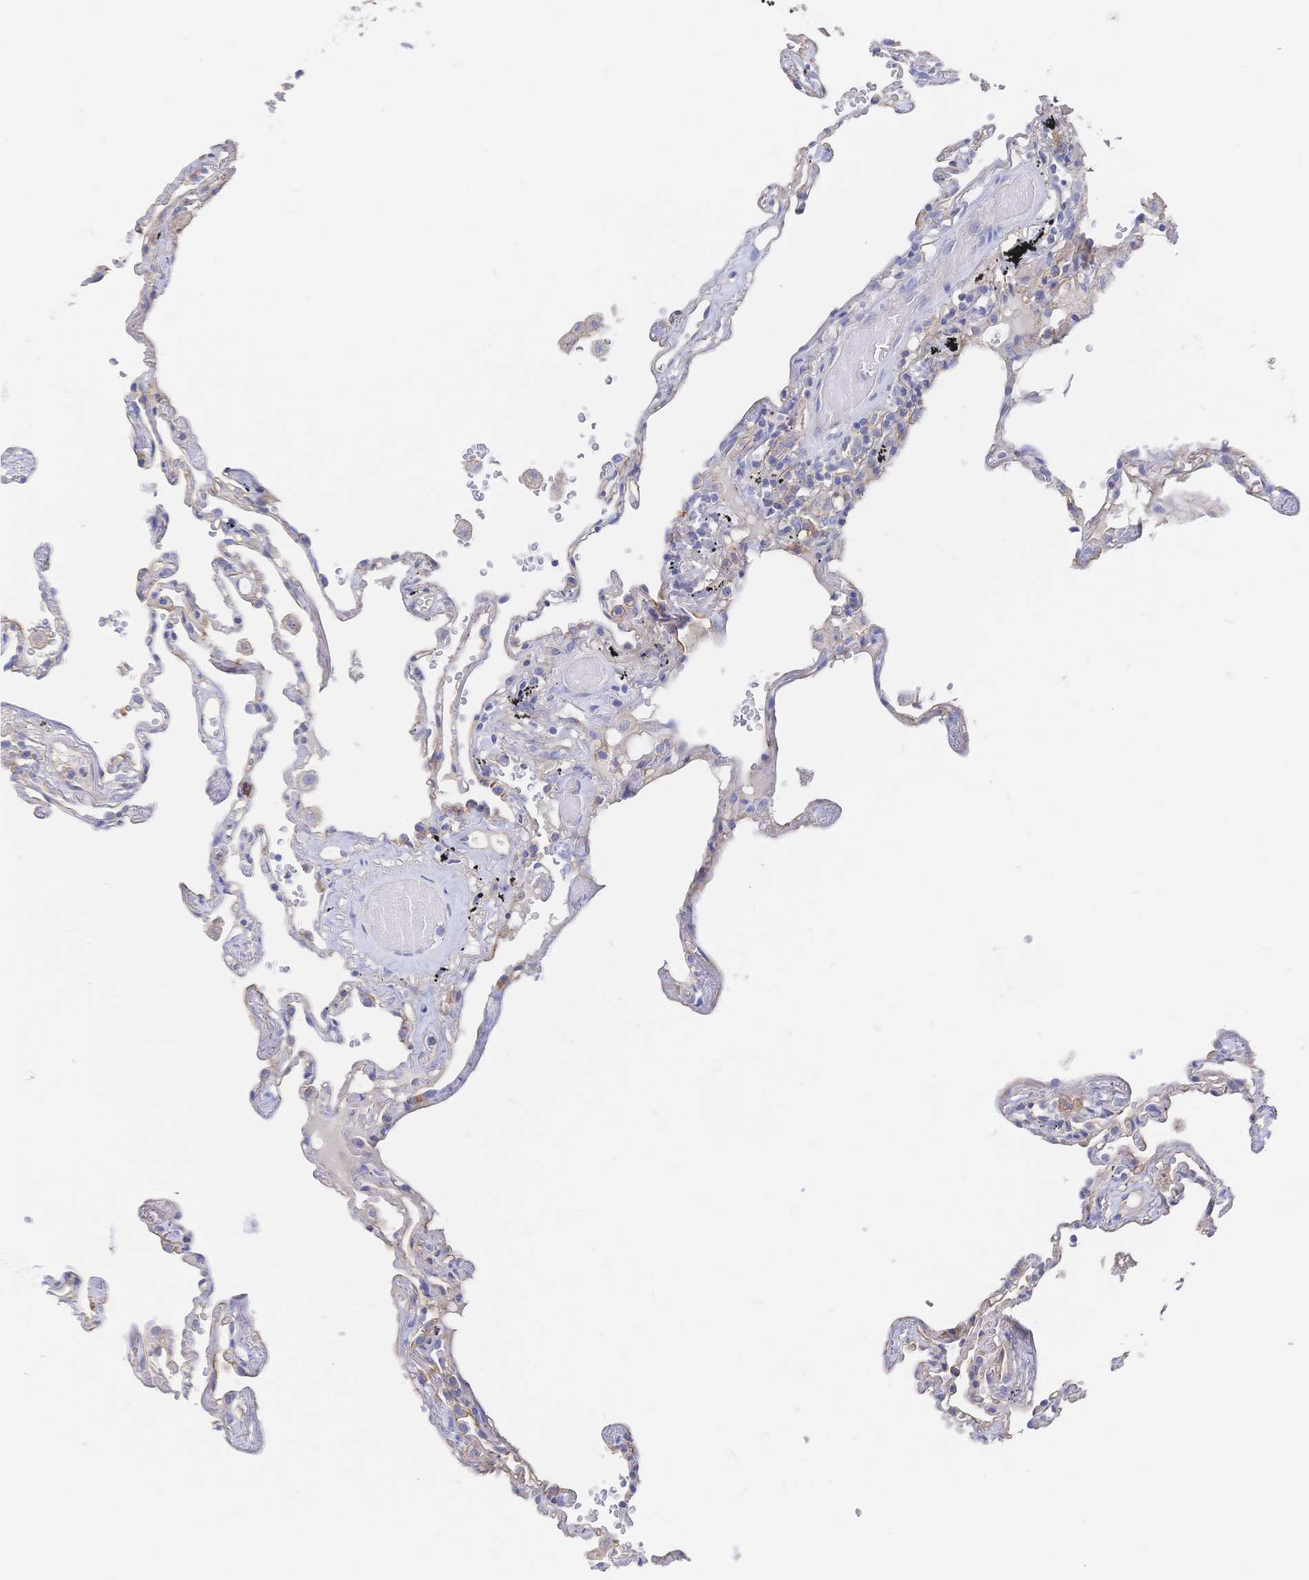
{"staining": {"intensity": "weak", "quantity": "<25%", "location": "cytoplasmic/membranous"}, "tissue": "lung", "cell_type": "Alveolar cells", "image_type": "normal", "snomed": [{"axis": "morphology", "description": "Normal tissue, NOS"}, {"axis": "topography", "description": "Lung"}], "caption": "DAB (3,3'-diaminobenzidine) immunohistochemical staining of benign human lung demonstrates no significant expression in alveolar cells. (DAB (3,3'-diaminobenzidine) immunohistochemistry with hematoxylin counter stain).", "gene": "F11R", "patient": {"sex": "female", "age": 67}}